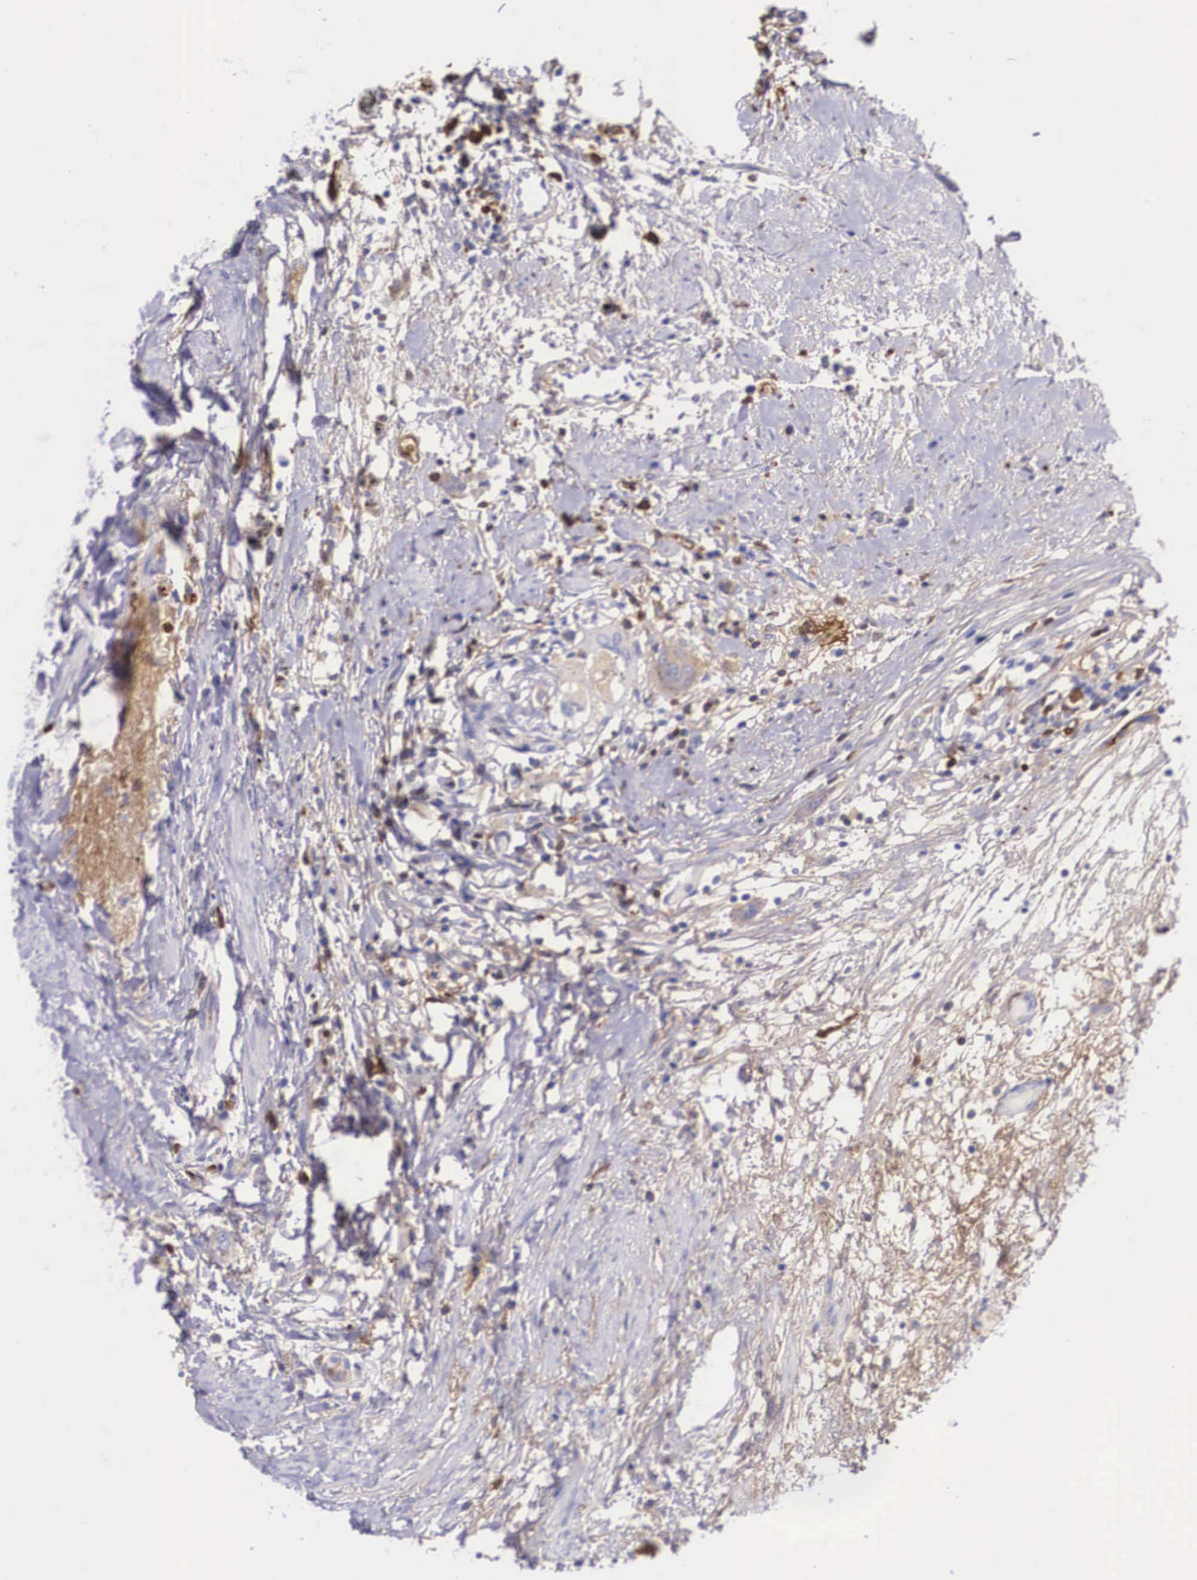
{"staining": {"intensity": "negative", "quantity": "none", "location": "none"}, "tissue": "urothelial cancer", "cell_type": "Tumor cells", "image_type": "cancer", "snomed": [{"axis": "morphology", "description": "Urothelial carcinoma, High grade"}, {"axis": "topography", "description": "Urinary bladder"}], "caption": "DAB immunohistochemical staining of urothelial cancer displays no significant positivity in tumor cells. (Brightfield microscopy of DAB immunohistochemistry (IHC) at high magnification).", "gene": "PLG", "patient": {"sex": "male", "age": 78}}